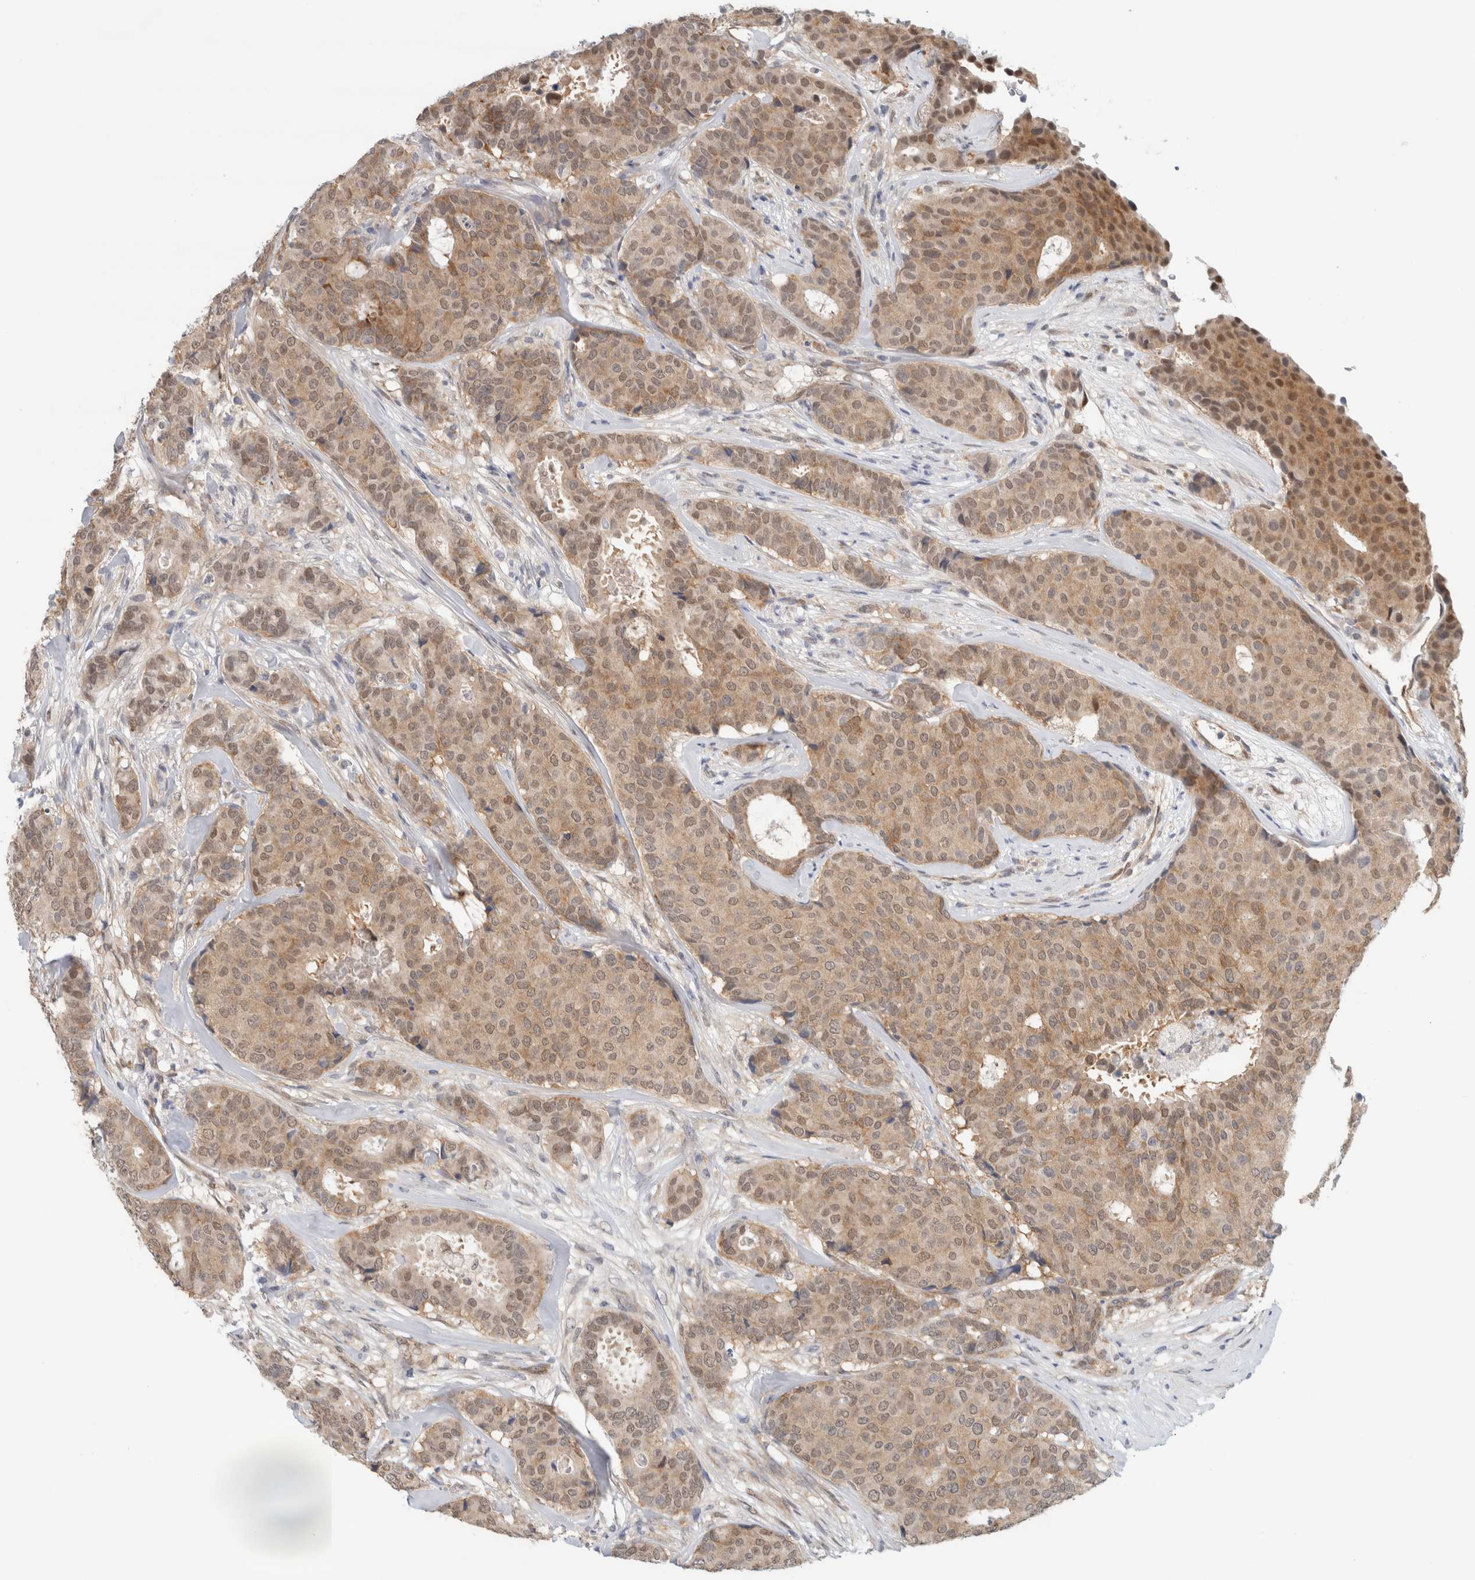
{"staining": {"intensity": "moderate", "quantity": ">75%", "location": "cytoplasmic/membranous"}, "tissue": "breast cancer", "cell_type": "Tumor cells", "image_type": "cancer", "snomed": [{"axis": "morphology", "description": "Duct carcinoma"}, {"axis": "topography", "description": "Breast"}], "caption": "Immunohistochemistry staining of breast infiltrating ductal carcinoma, which exhibits medium levels of moderate cytoplasmic/membranous staining in about >75% of tumor cells indicating moderate cytoplasmic/membranous protein staining. The staining was performed using DAB (3,3'-diaminobenzidine) (brown) for protein detection and nuclei were counterstained in hematoxylin (blue).", "gene": "EIF4G3", "patient": {"sex": "female", "age": 75}}